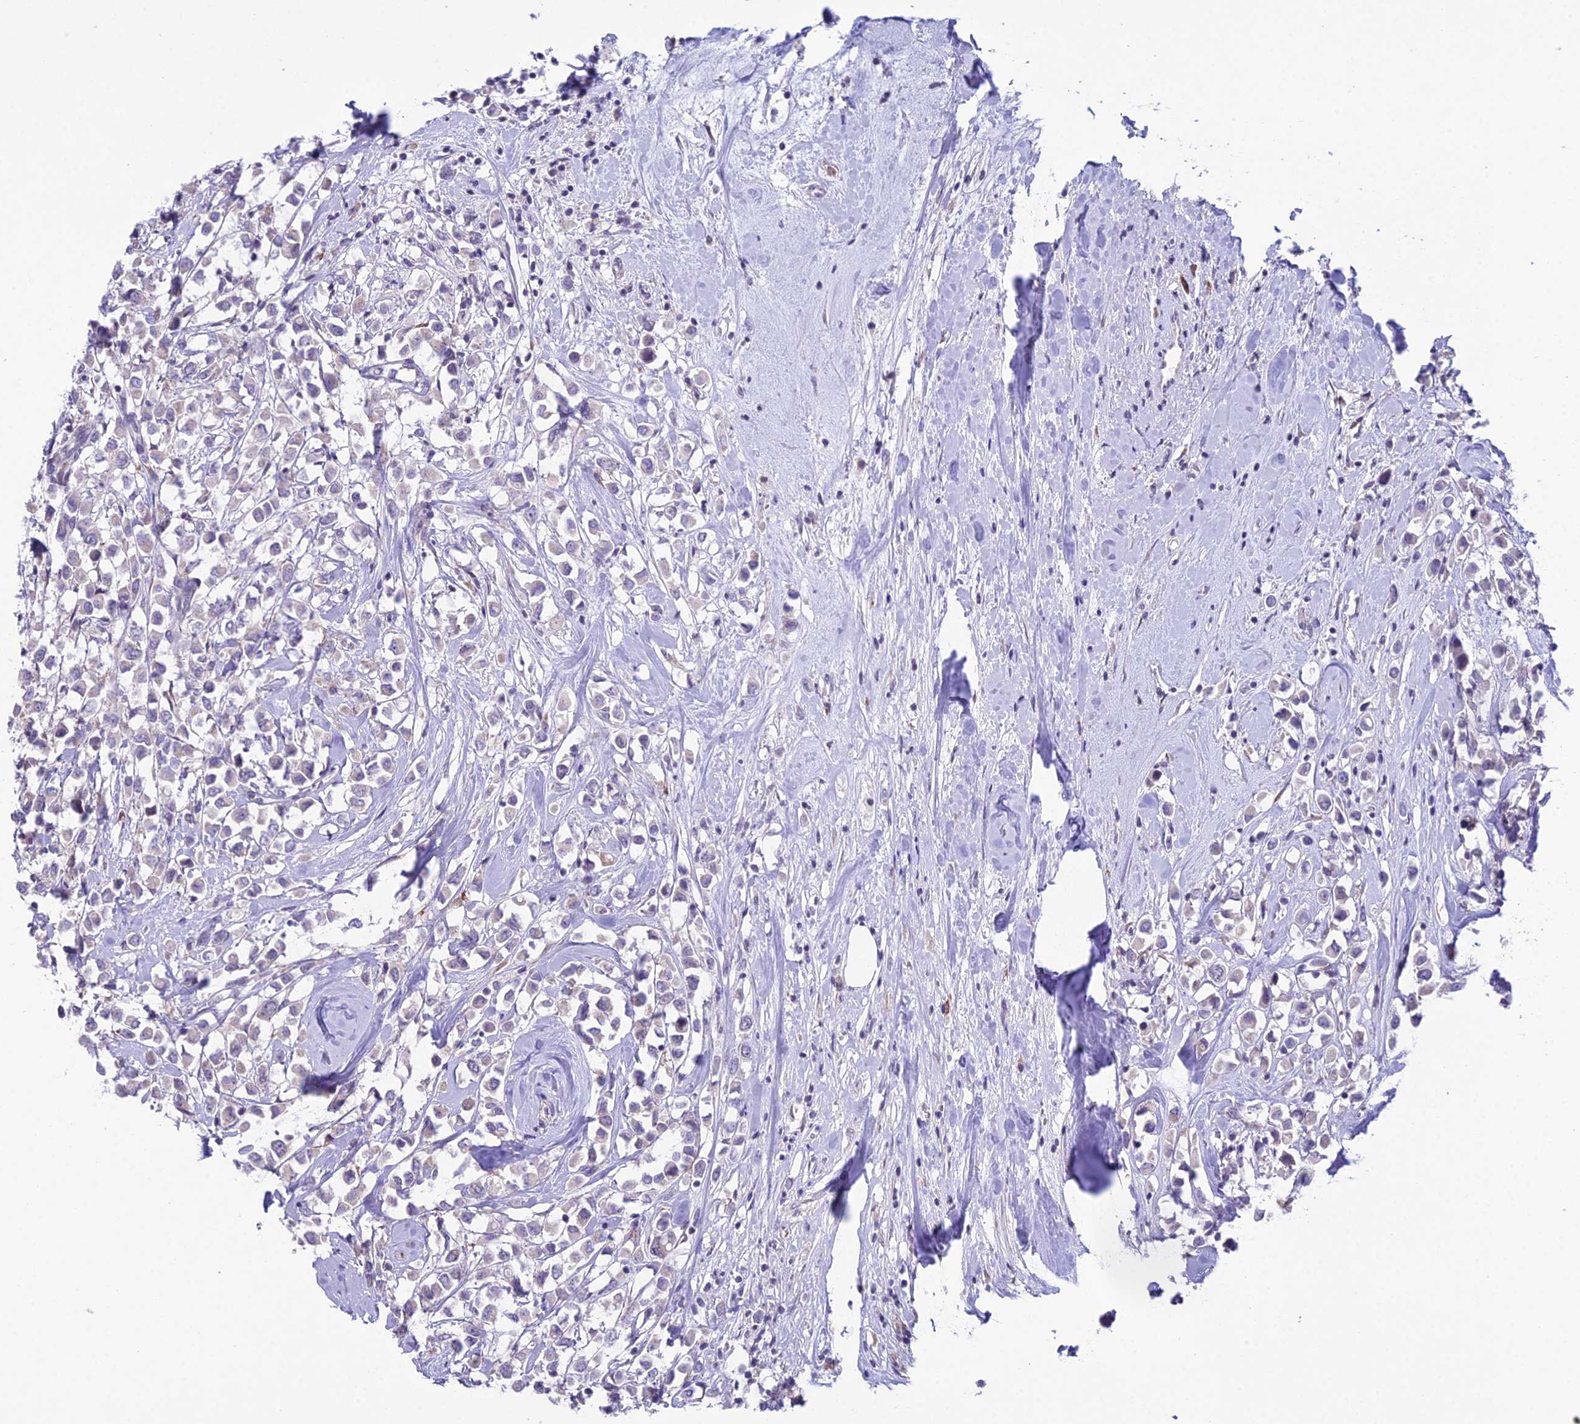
{"staining": {"intensity": "negative", "quantity": "none", "location": "none"}, "tissue": "breast cancer", "cell_type": "Tumor cells", "image_type": "cancer", "snomed": [{"axis": "morphology", "description": "Duct carcinoma"}, {"axis": "topography", "description": "Breast"}], "caption": "Immunohistochemistry of human intraductal carcinoma (breast) exhibits no staining in tumor cells. (Stains: DAB immunohistochemistry (IHC) with hematoxylin counter stain, Microscopy: brightfield microscopy at high magnification).", "gene": "RPS26", "patient": {"sex": "female", "age": 87}}